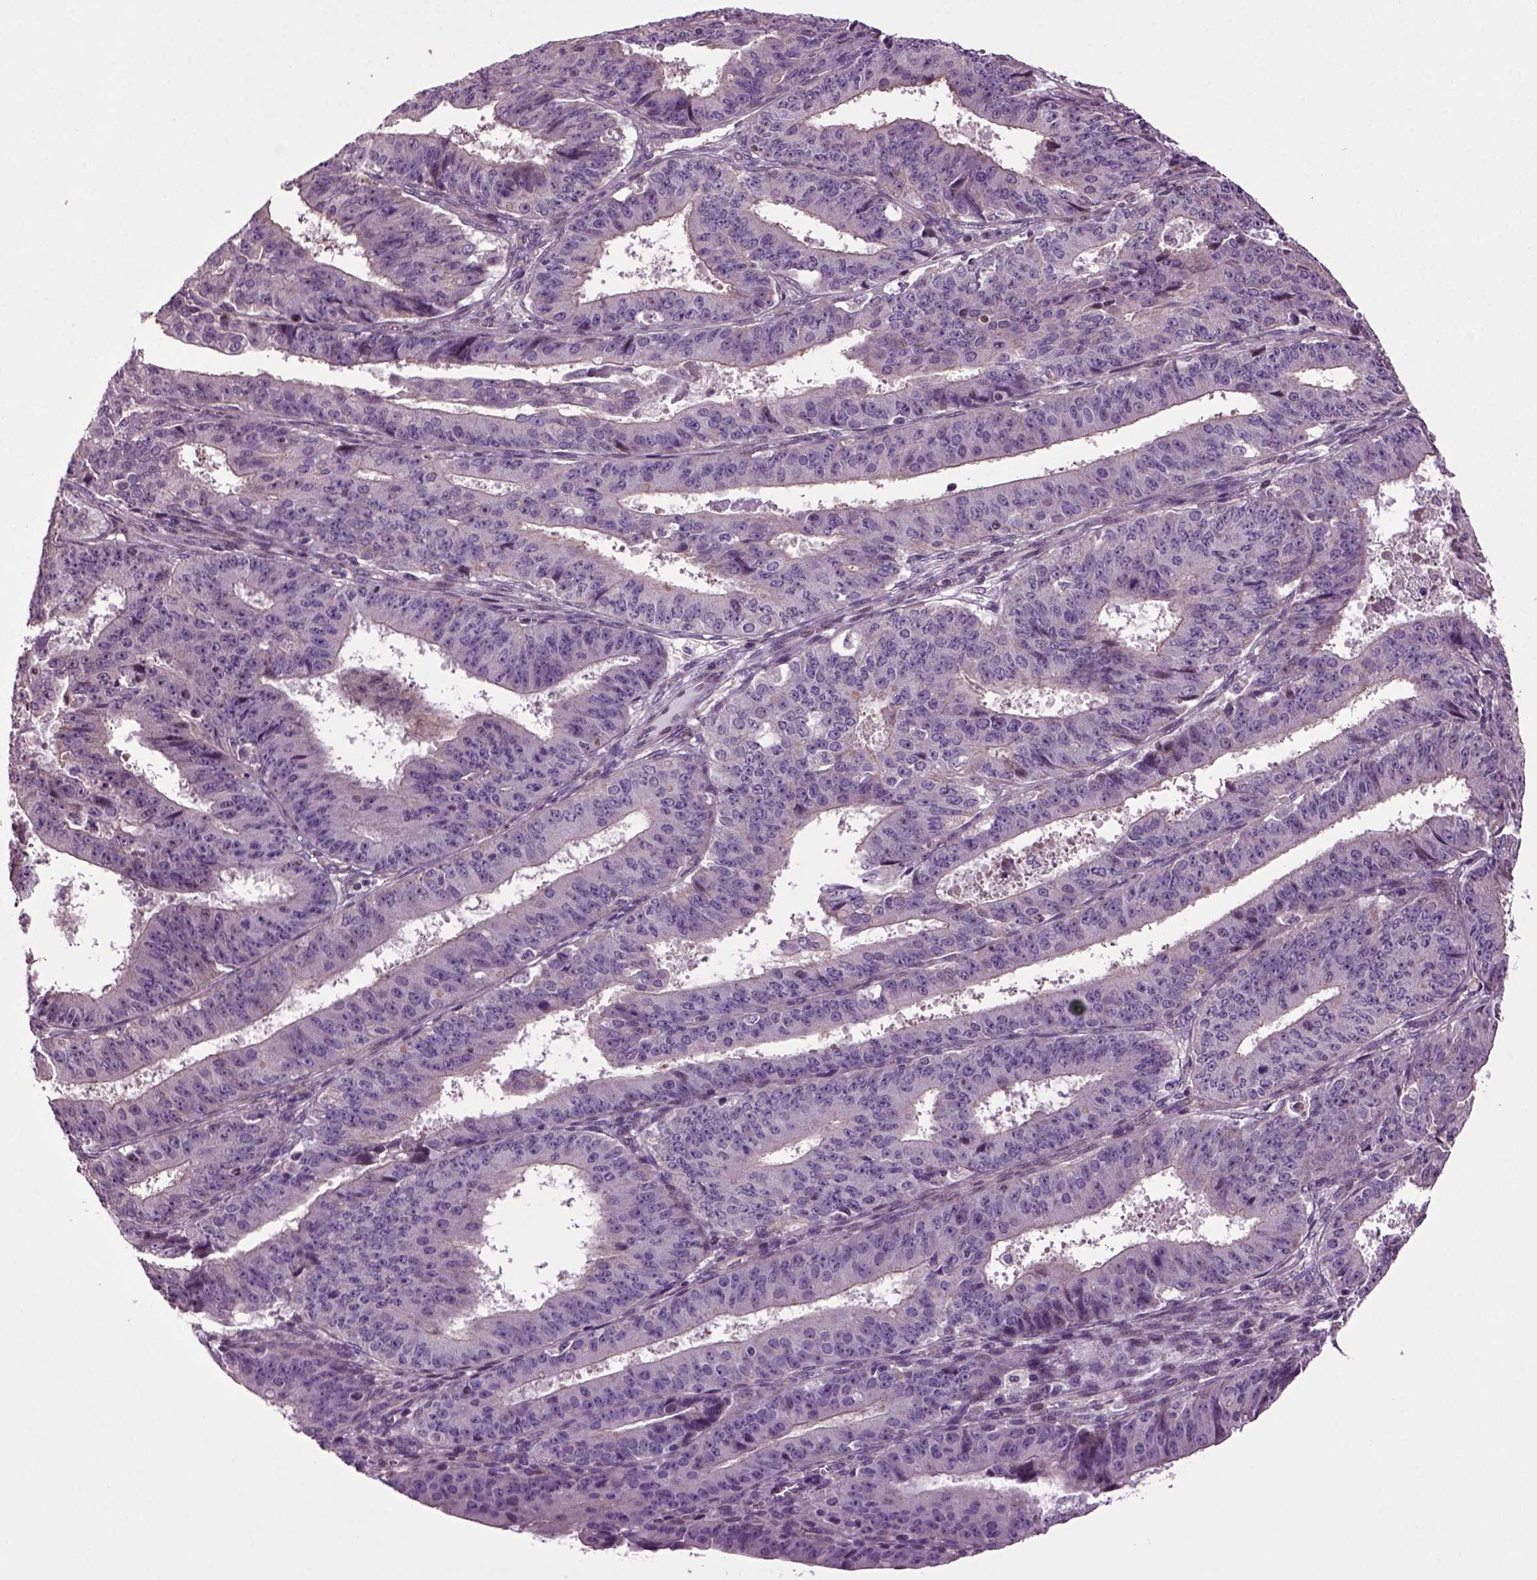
{"staining": {"intensity": "negative", "quantity": "none", "location": "none"}, "tissue": "ovarian cancer", "cell_type": "Tumor cells", "image_type": "cancer", "snomed": [{"axis": "morphology", "description": "Carcinoma, endometroid"}, {"axis": "topography", "description": "Ovary"}], "caption": "Ovarian cancer stained for a protein using immunohistochemistry demonstrates no positivity tumor cells.", "gene": "HAGHL", "patient": {"sex": "female", "age": 42}}